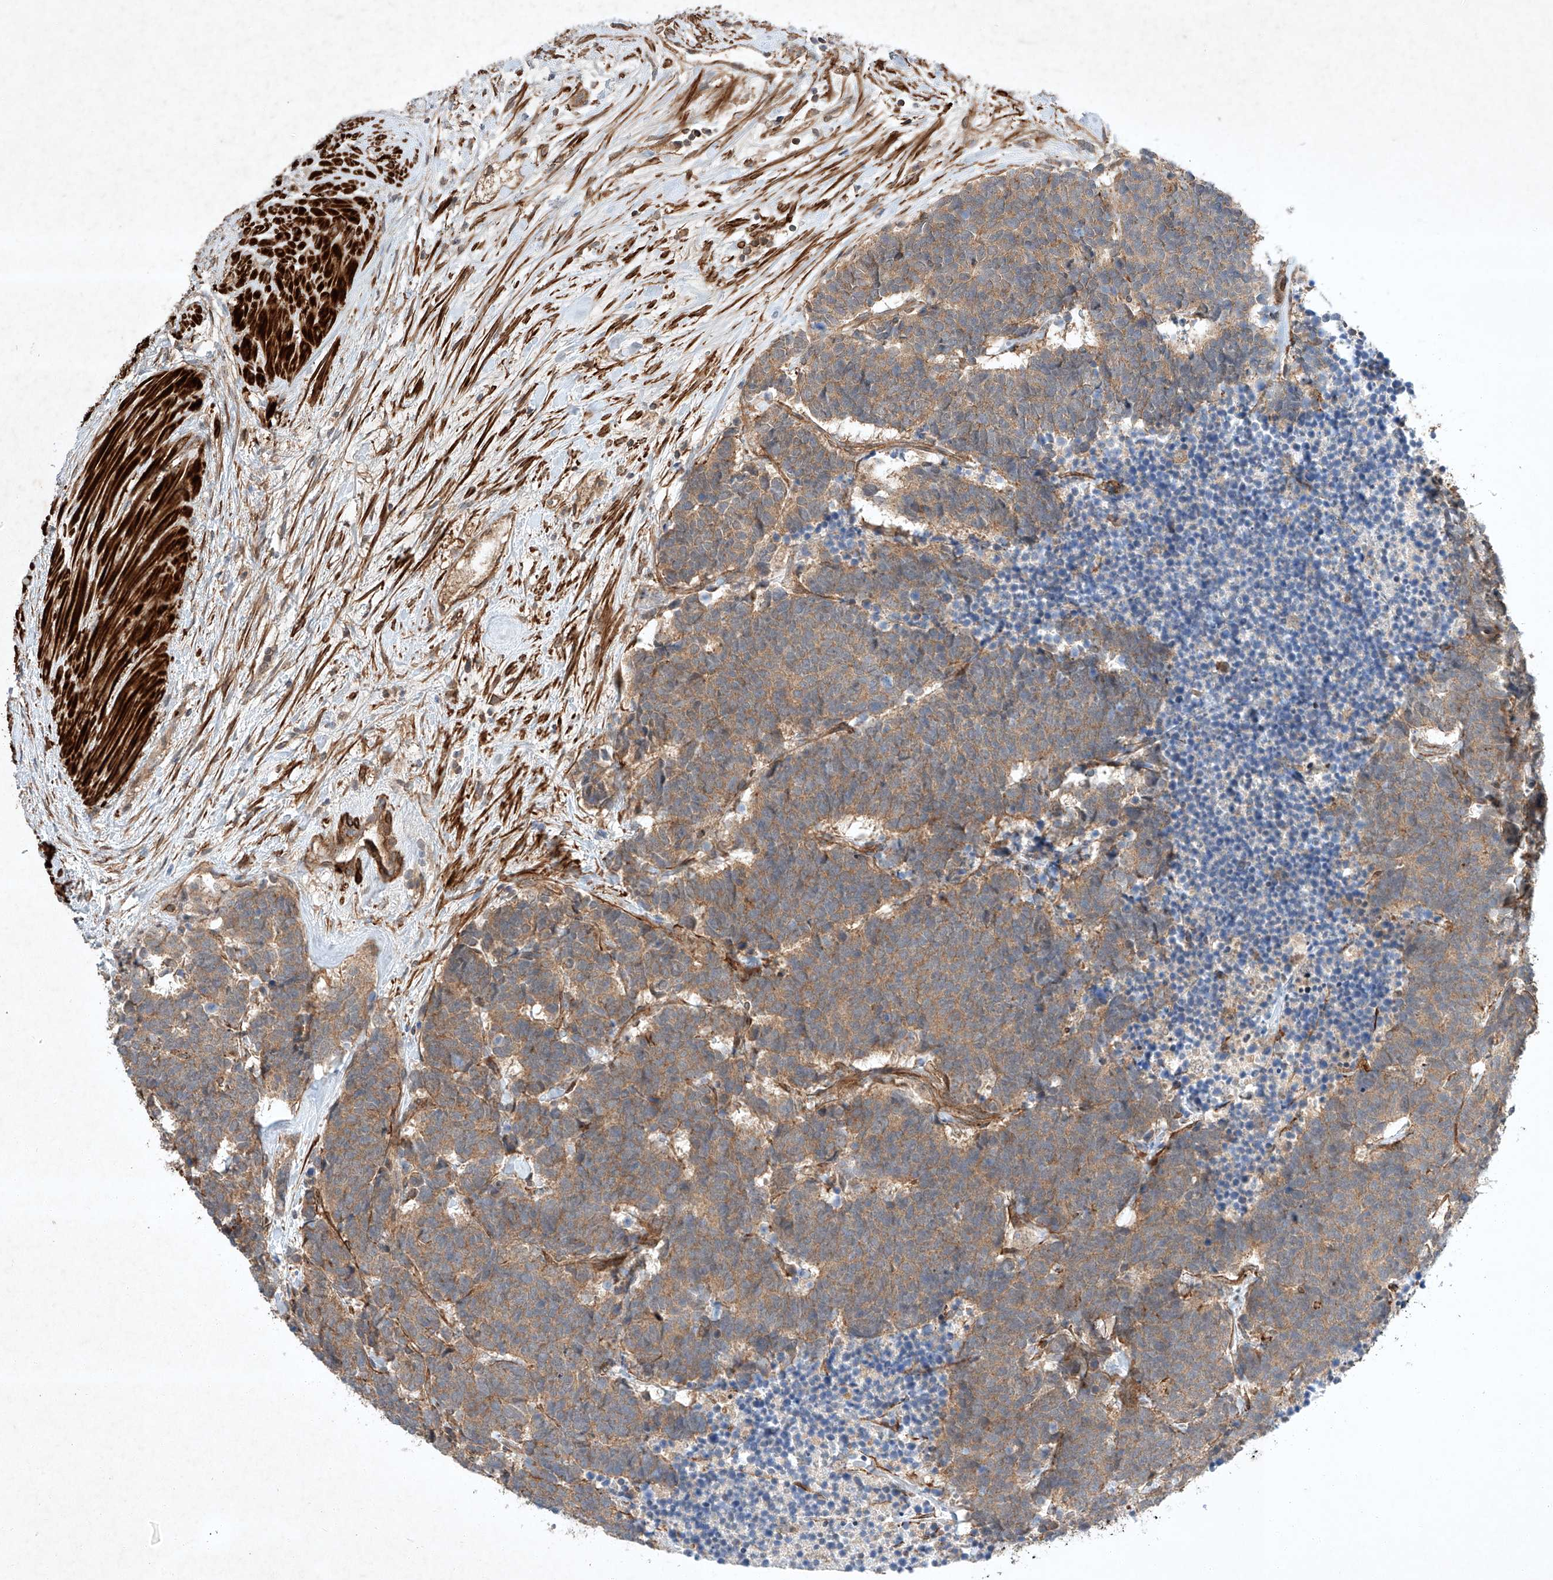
{"staining": {"intensity": "moderate", "quantity": "25%-75%", "location": "cytoplasmic/membranous"}, "tissue": "carcinoid", "cell_type": "Tumor cells", "image_type": "cancer", "snomed": [{"axis": "morphology", "description": "Carcinoma, NOS"}, {"axis": "morphology", "description": "Carcinoid, malignant, NOS"}, {"axis": "topography", "description": "Urinary bladder"}], "caption": "Immunohistochemical staining of carcinoid shows medium levels of moderate cytoplasmic/membranous protein expression in about 25%-75% of tumor cells.", "gene": "ARHGAP33", "patient": {"sex": "male", "age": 57}}